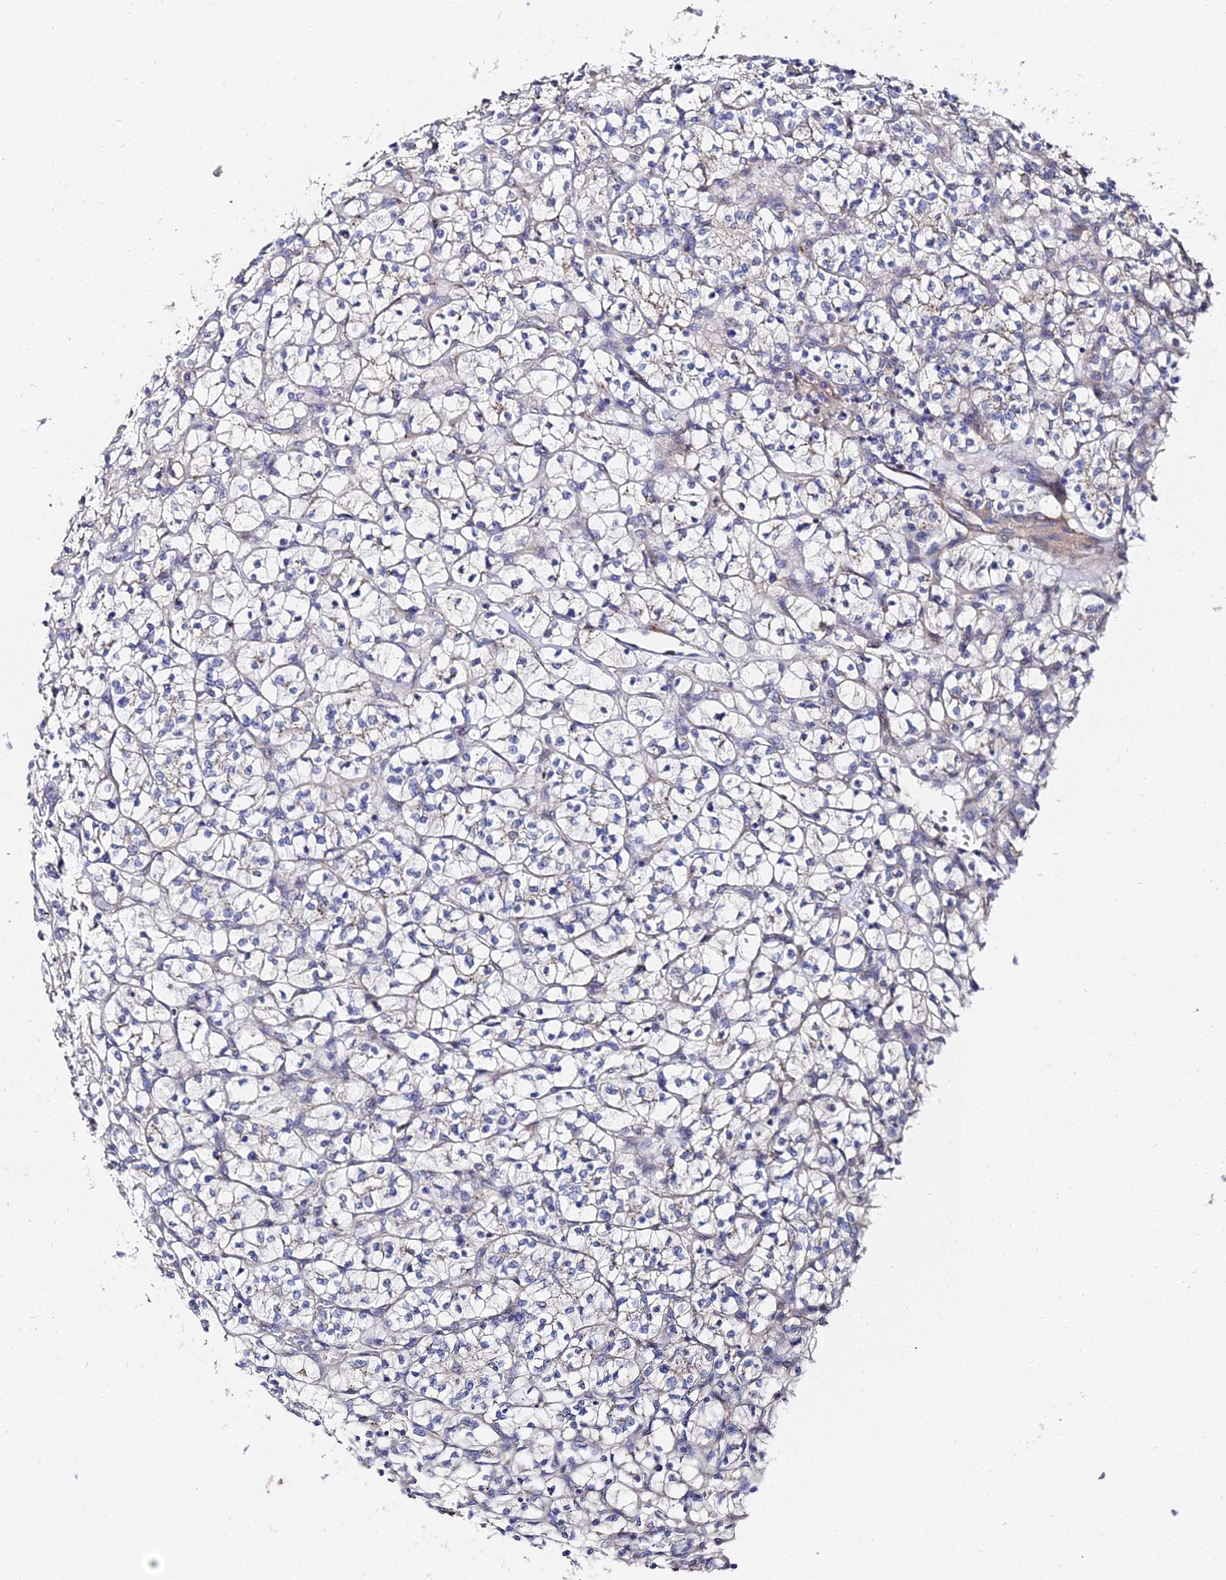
{"staining": {"intensity": "weak", "quantity": "<25%", "location": "cytoplasmic/membranous"}, "tissue": "renal cancer", "cell_type": "Tumor cells", "image_type": "cancer", "snomed": [{"axis": "morphology", "description": "Adenocarcinoma, NOS"}, {"axis": "topography", "description": "Kidney"}], "caption": "Renal cancer (adenocarcinoma) was stained to show a protein in brown. There is no significant positivity in tumor cells.", "gene": "BORCS8", "patient": {"sex": "female", "age": 64}}